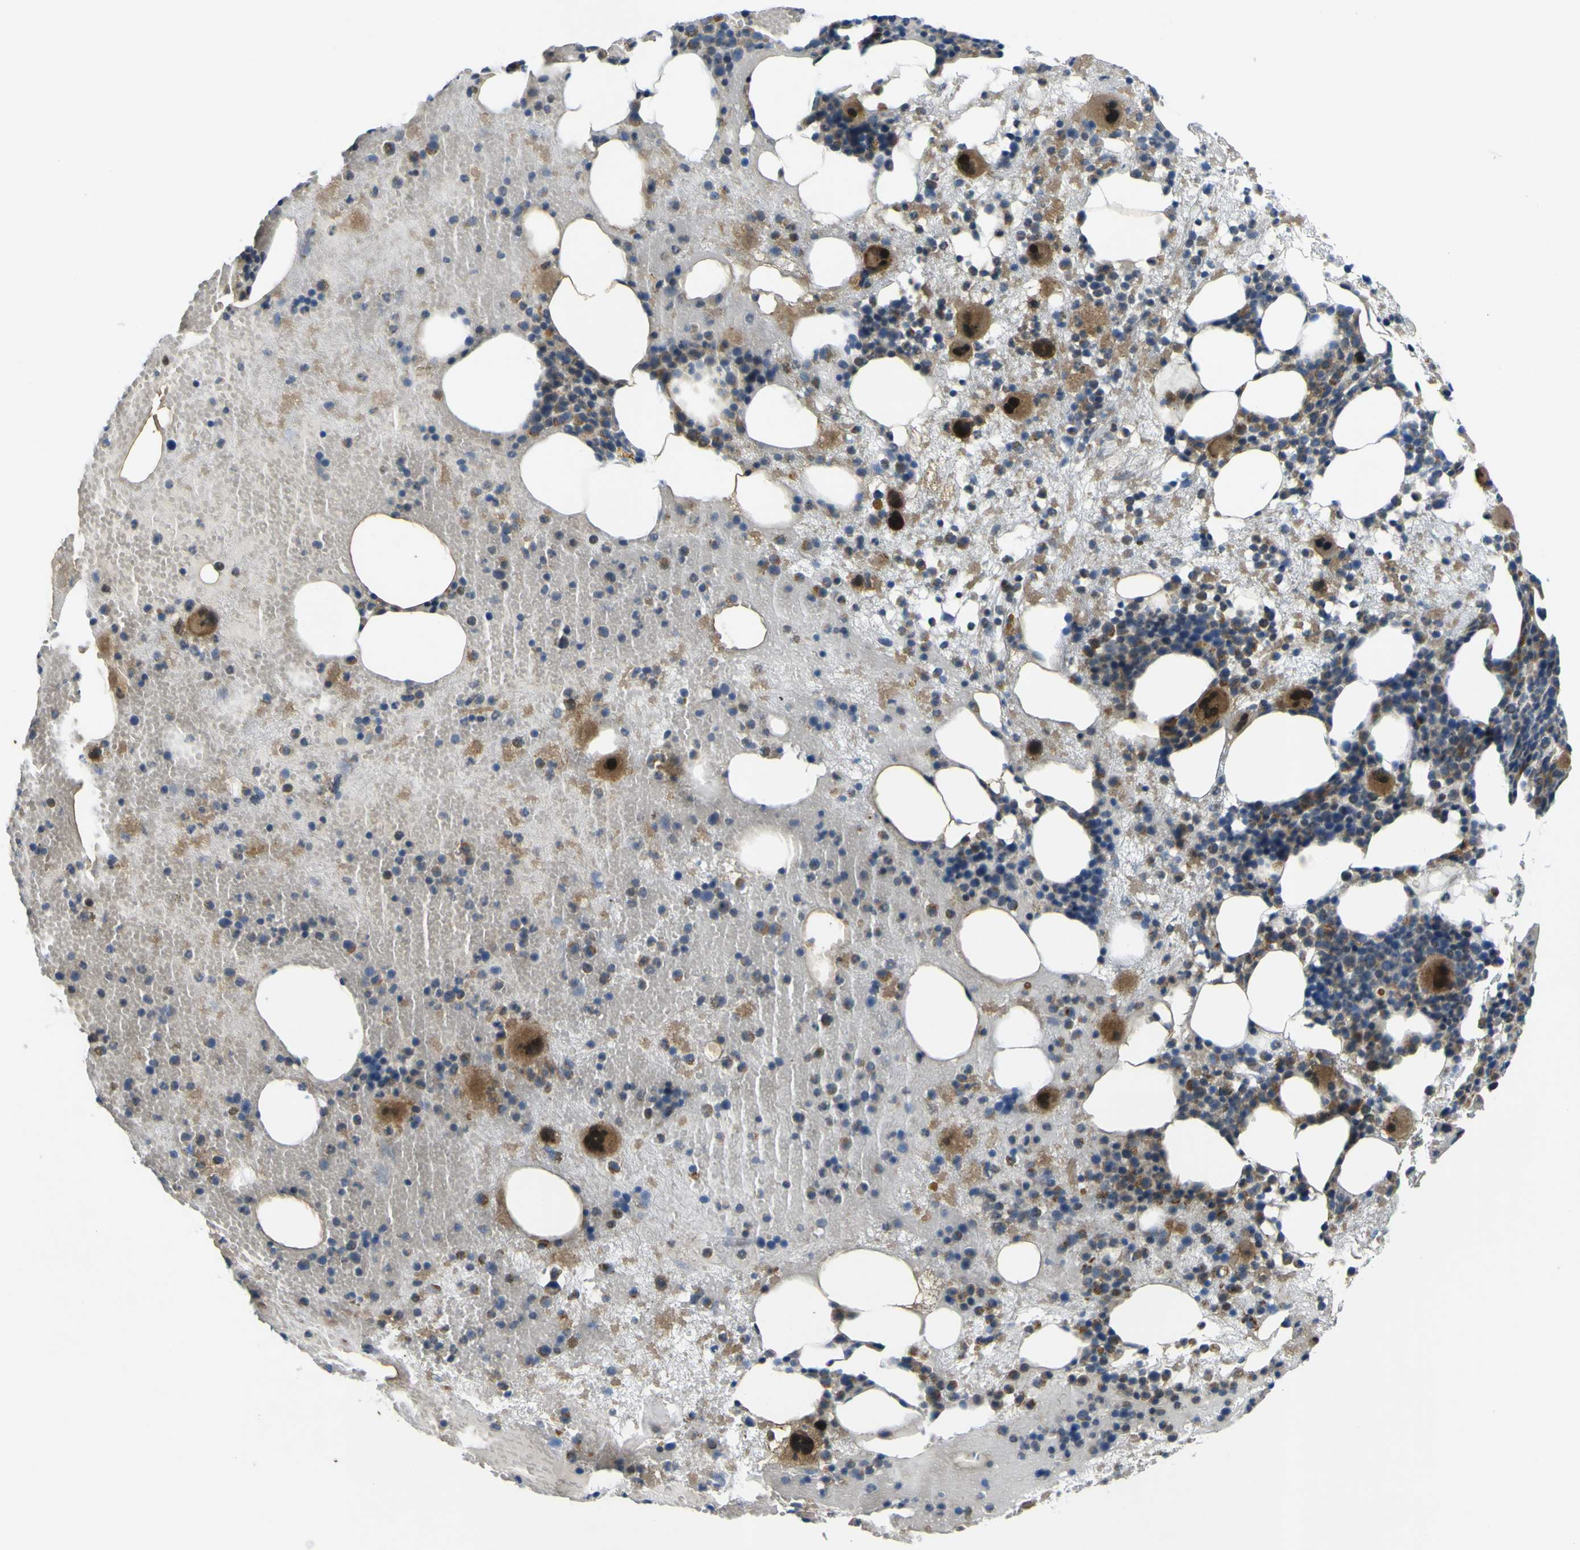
{"staining": {"intensity": "strong", "quantity": "<25%", "location": "cytoplasmic/membranous,nuclear"}, "tissue": "bone marrow", "cell_type": "Hematopoietic cells", "image_type": "normal", "snomed": [{"axis": "morphology", "description": "Normal tissue, NOS"}, {"axis": "morphology", "description": "Inflammation, NOS"}, {"axis": "topography", "description": "Bone marrow"}], "caption": "Unremarkable bone marrow was stained to show a protein in brown. There is medium levels of strong cytoplasmic/membranous,nuclear staining in approximately <25% of hematopoietic cells.", "gene": "LDLR", "patient": {"sex": "male", "age": 43}}